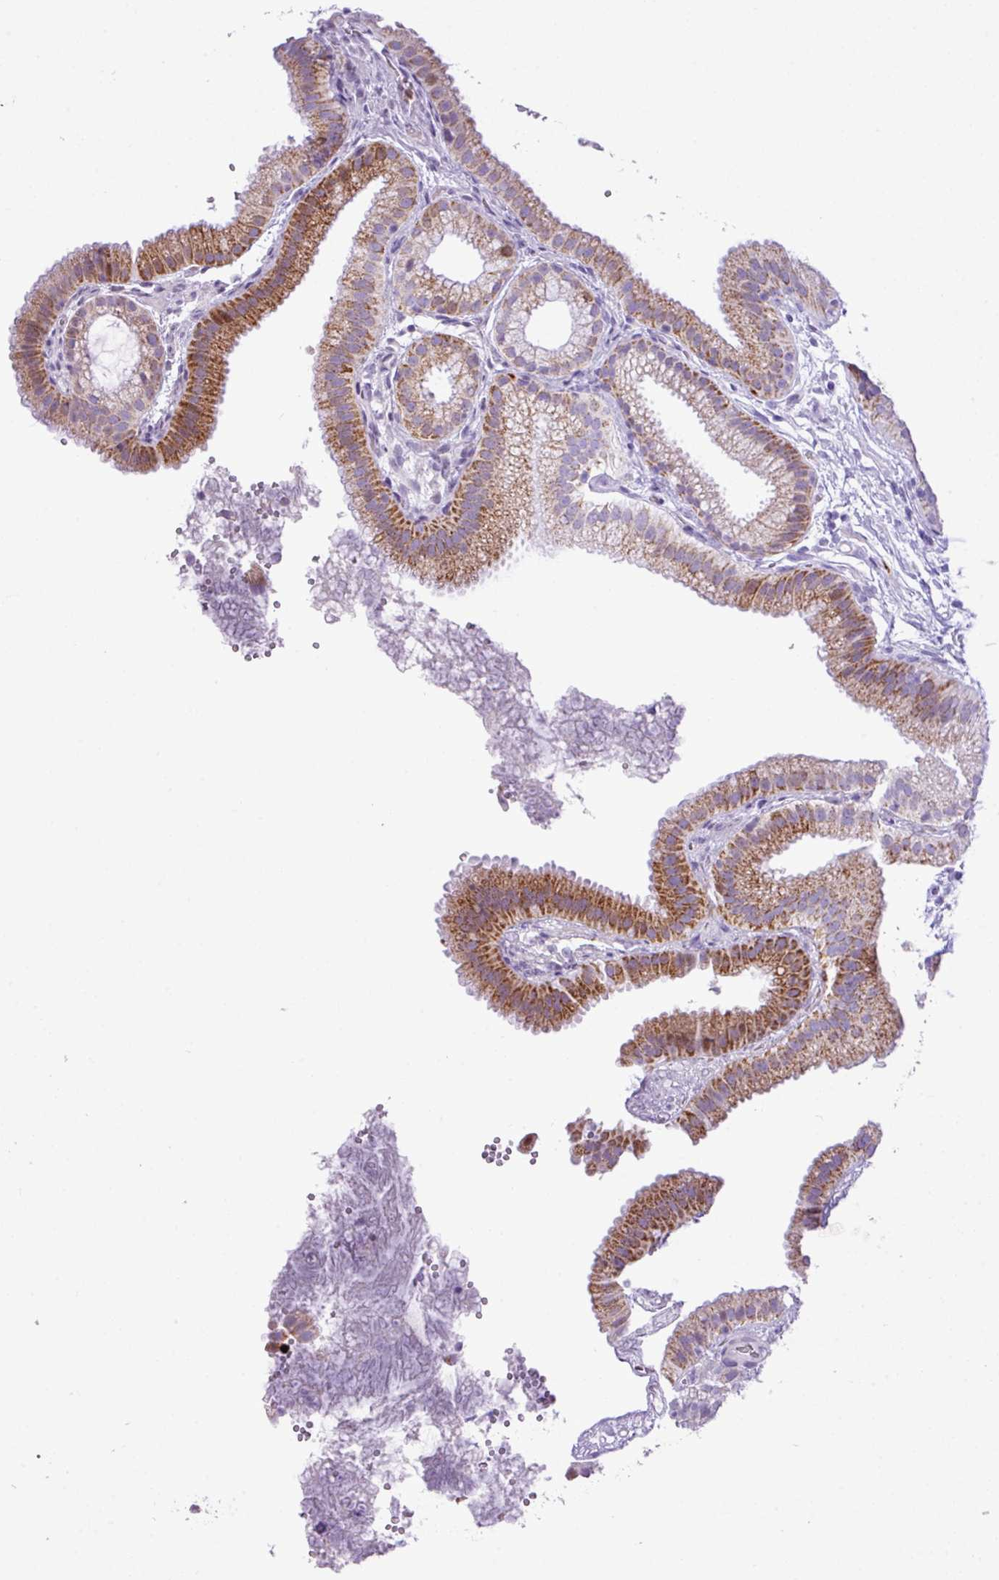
{"staining": {"intensity": "moderate", "quantity": "25%-75%", "location": "cytoplasmic/membranous"}, "tissue": "gallbladder", "cell_type": "Glandular cells", "image_type": "normal", "snomed": [{"axis": "morphology", "description": "Normal tissue, NOS"}, {"axis": "topography", "description": "Gallbladder"}], "caption": "Immunohistochemical staining of benign human gallbladder displays 25%-75% levels of moderate cytoplasmic/membranous protein expression in approximately 25%-75% of glandular cells. (DAB (3,3'-diaminobenzidine) IHC, brown staining for protein, blue staining for nuclei).", "gene": "RCAN2", "patient": {"sex": "female", "age": 63}}